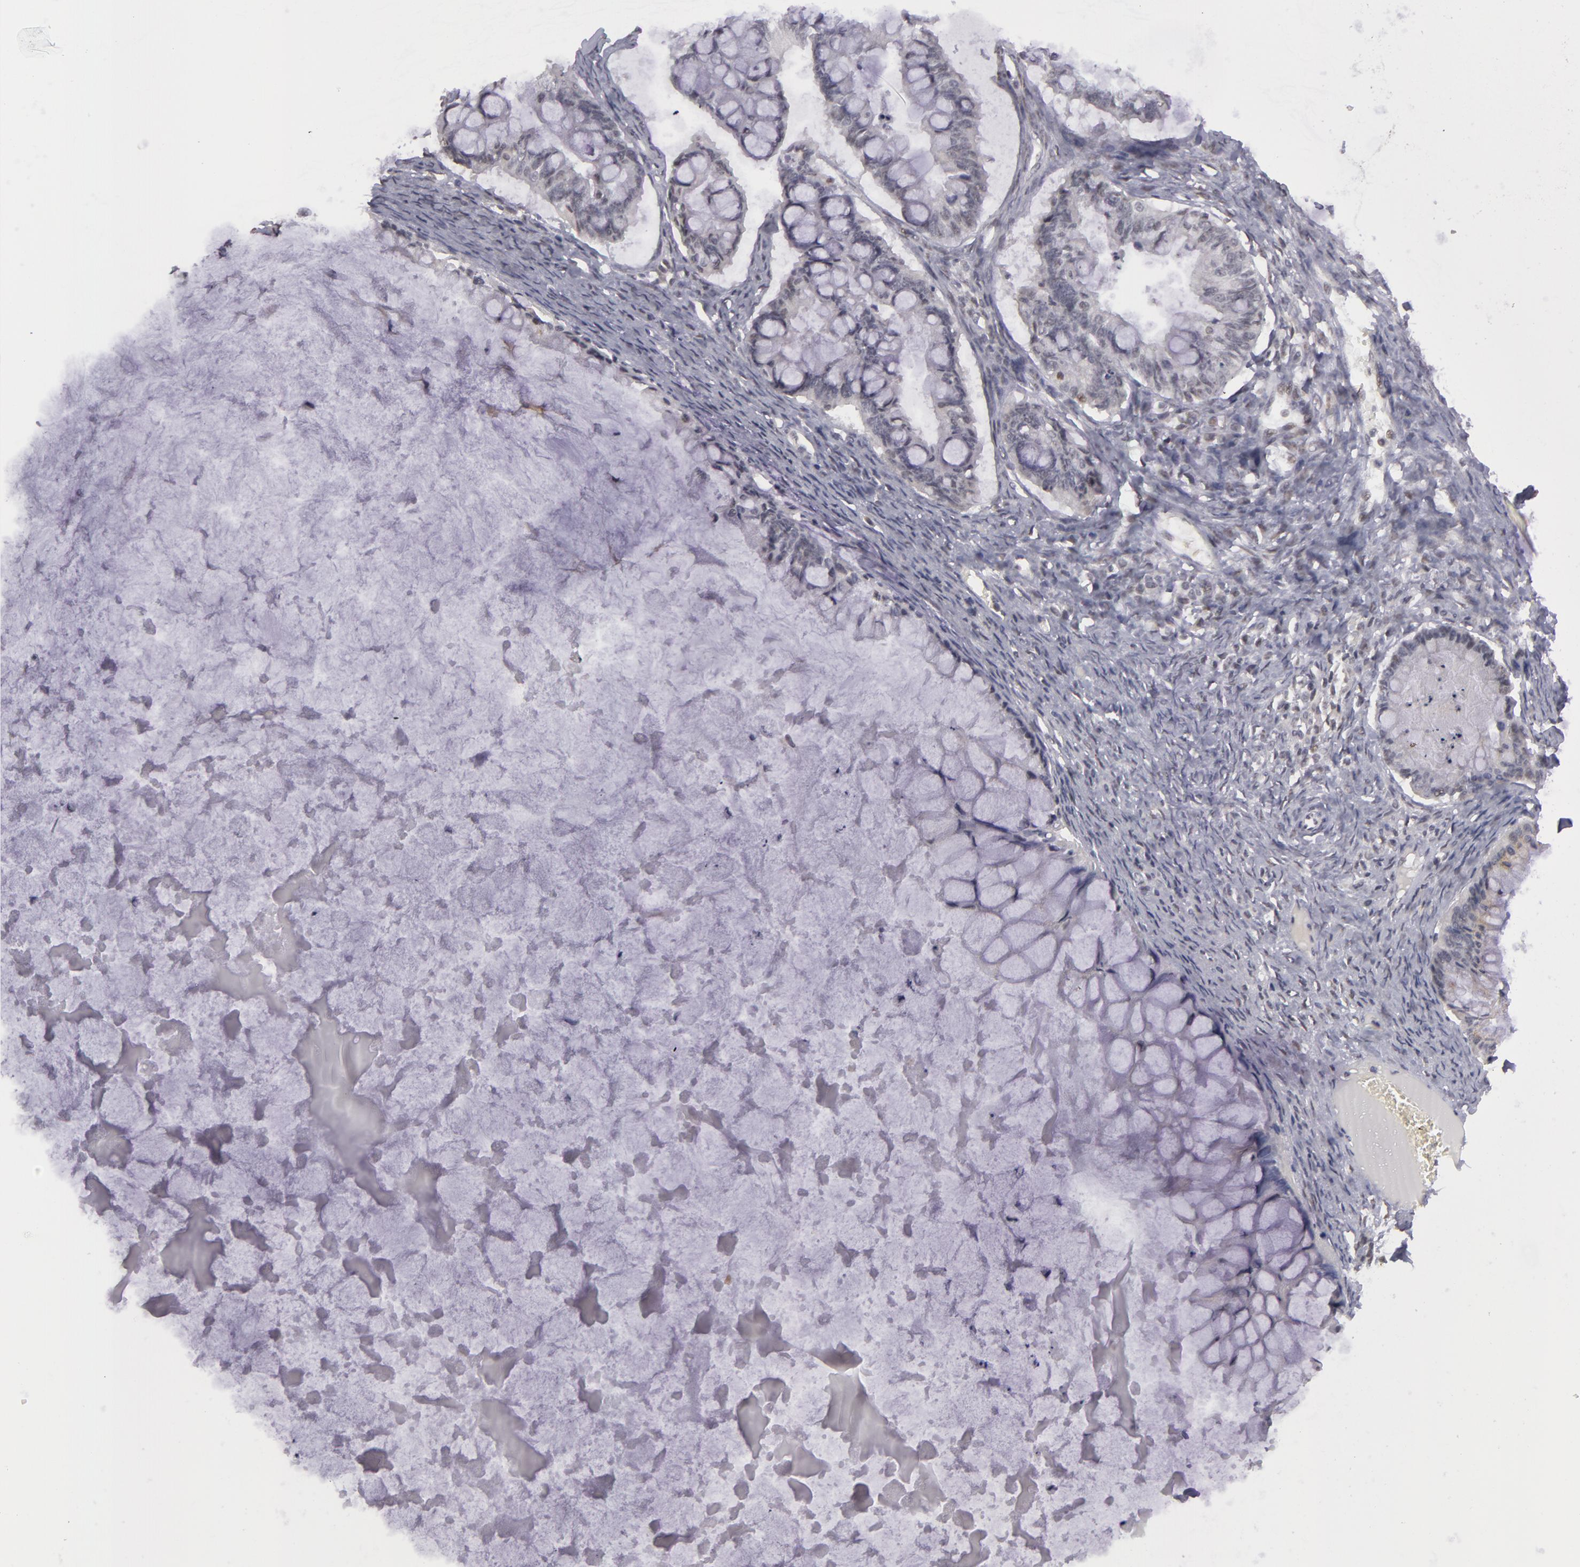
{"staining": {"intensity": "negative", "quantity": "none", "location": "none"}, "tissue": "ovarian cancer", "cell_type": "Tumor cells", "image_type": "cancer", "snomed": [{"axis": "morphology", "description": "Cystadenocarcinoma, mucinous, NOS"}, {"axis": "topography", "description": "Ovary"}], "caption": "DAB (3,3'-diaminobenzidine) immunohistochemical staining of ovarian cancer shows no significant positivity in tumor cells. (Immunohistochemistry (ihc), brightfield microscopy, high magnification).", "gene": "RRP7A", "patient": {"sex": "female", "age": 57}}